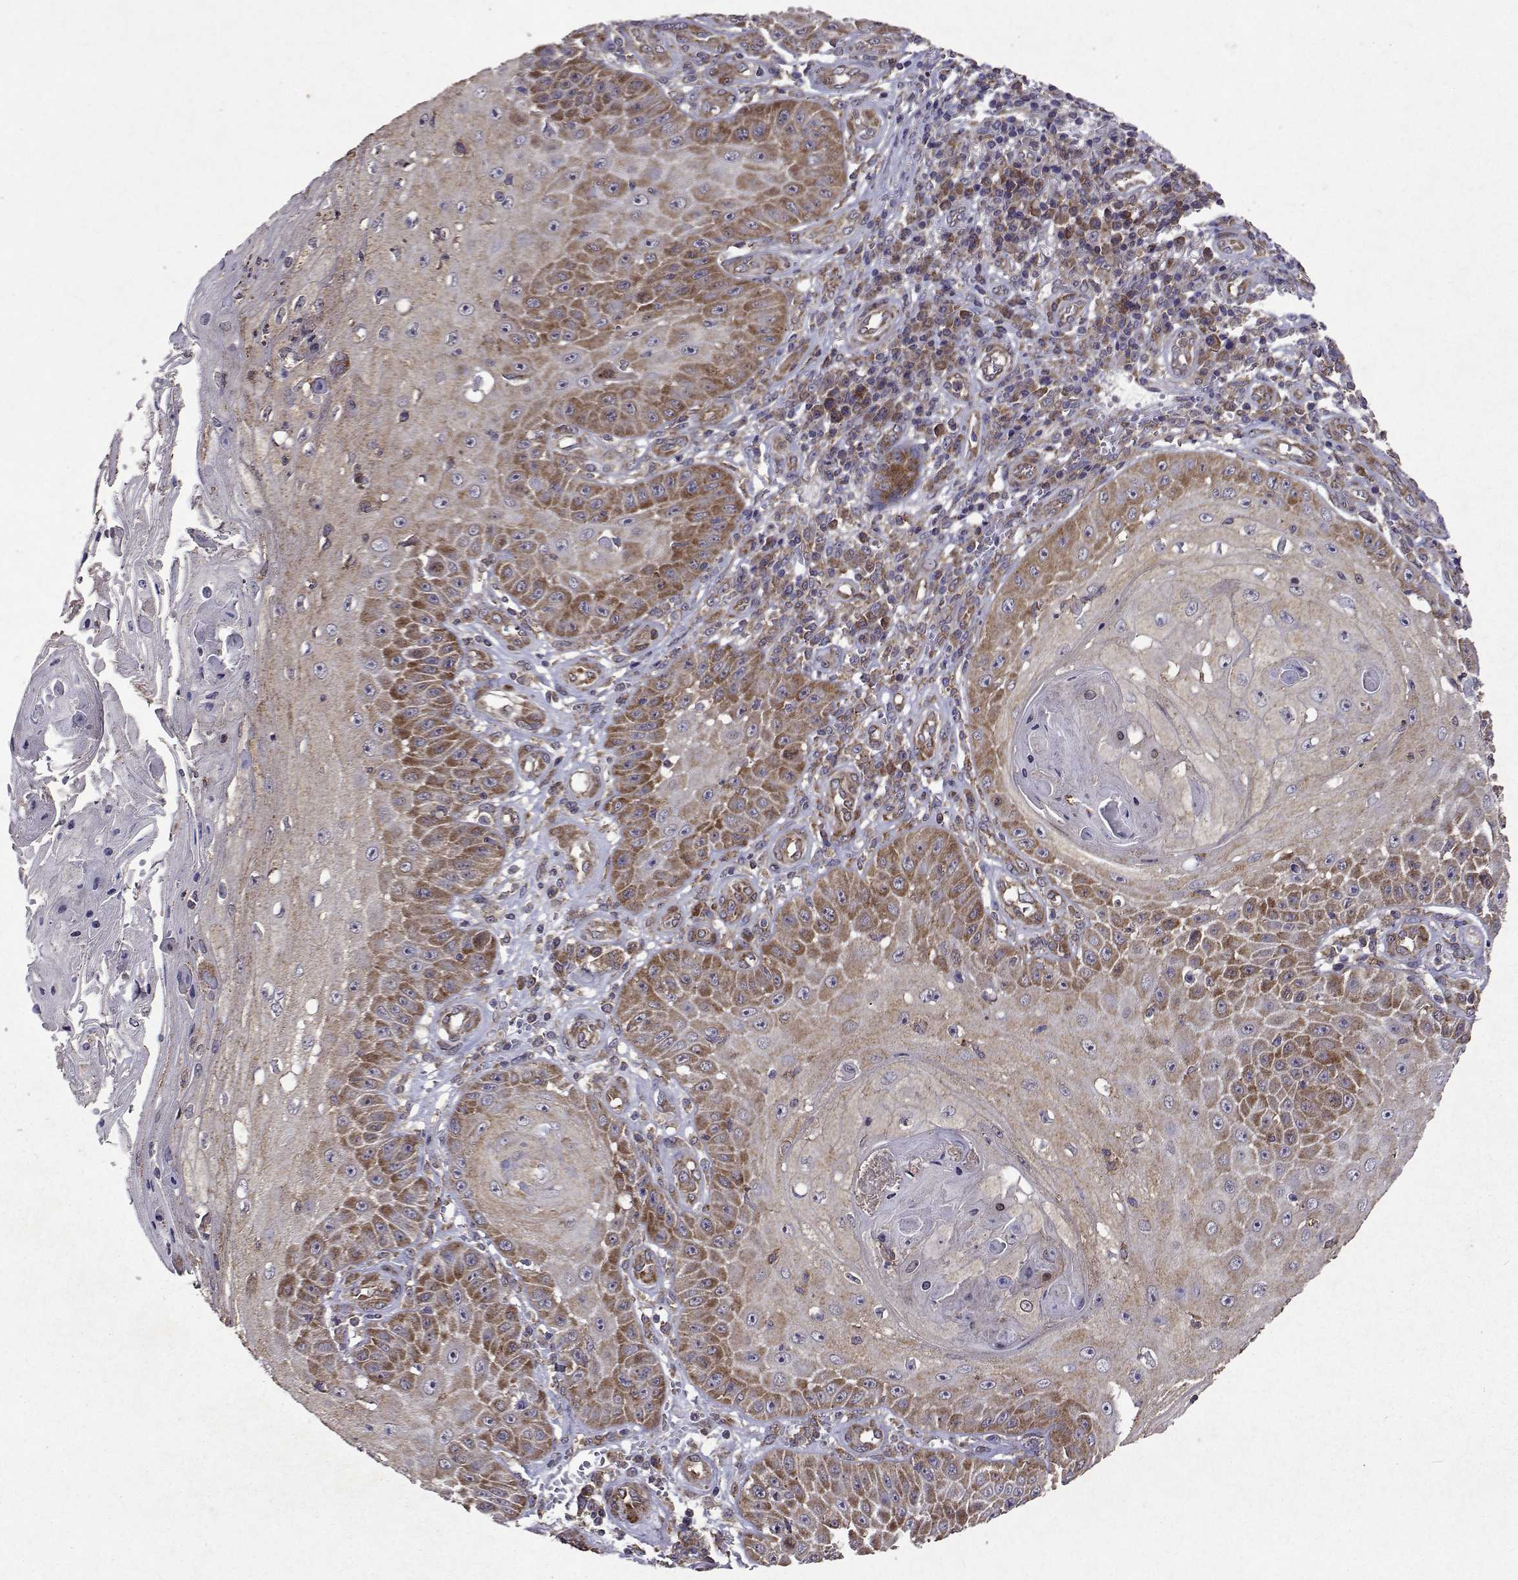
{"staining": {"intensity": "moderate", "quantity": "25%-75%", "location": "cytoplasmic/membranous"}, "tissue": "skin cancer", "cell_type": "Tumor cells", "image_type": "cancer", "snomed": [{"axis": "morphology", "description": "Squamous cell carcinoma, NOS"}, {"axis": "topography", "description": "Skin"}], "caption": "Tumor cells demonstrate medium levels of moderate cytoplasmic/membranous positivity in approximately 25%-75% of cells in skin cancer (squamous cell carcinoma). (DAB (3,3'-diaminobenzidine) = brown stain, brightfield microscopy at high magnification).", "gene": "TARBP2", "patient": {"sex": "male", "age": 70}}